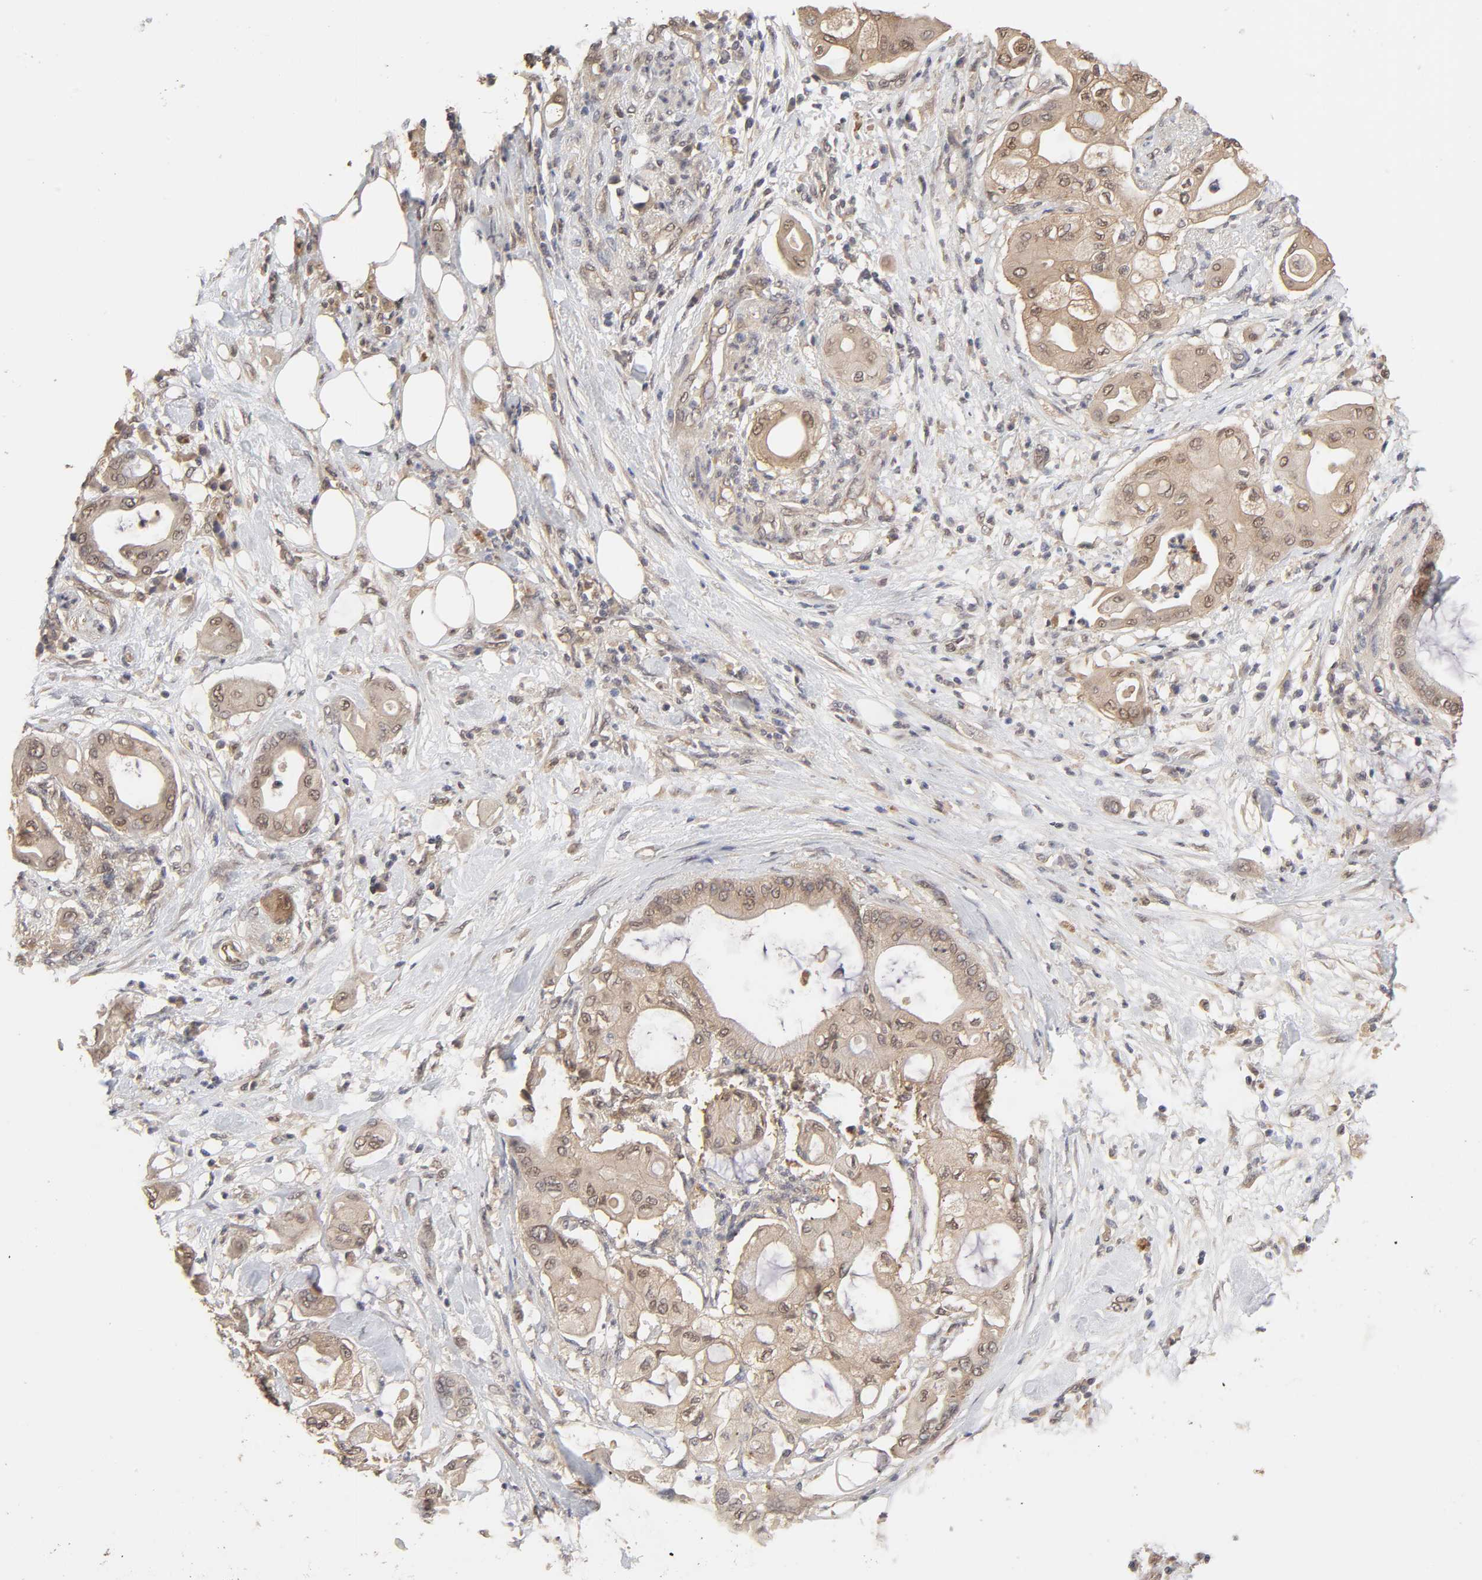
{"staining": {"intensity": "moderate", "quantity": ">75%", "location": "cytoplasmic/membranous"}, "tissue": "pancreatic cancer", "cell_type": "Tumor cells", "image_type": "cancer", "snomed": [{"axis": "morphology", "description": "Adenocarcinoma, NOS"}, {"axis": "morphology", "description": "Adenocarcinoma, metastatic, NOS"}, {"axis": "topography", "description": "Lymph node"}, {"axis": "topography", "description": "Pancreas"}, {"axis": "topography", "description": "Duodenum"}], "caption": "Immunohistochemistry (IHC) of human pancreatic cancer exhibits medium levels of moderate cytoplasmic/membranous staining in approximately >75% of tumor cells.", "gene": "MAPK1", "patient": {"sex": "female", "age": 64}}